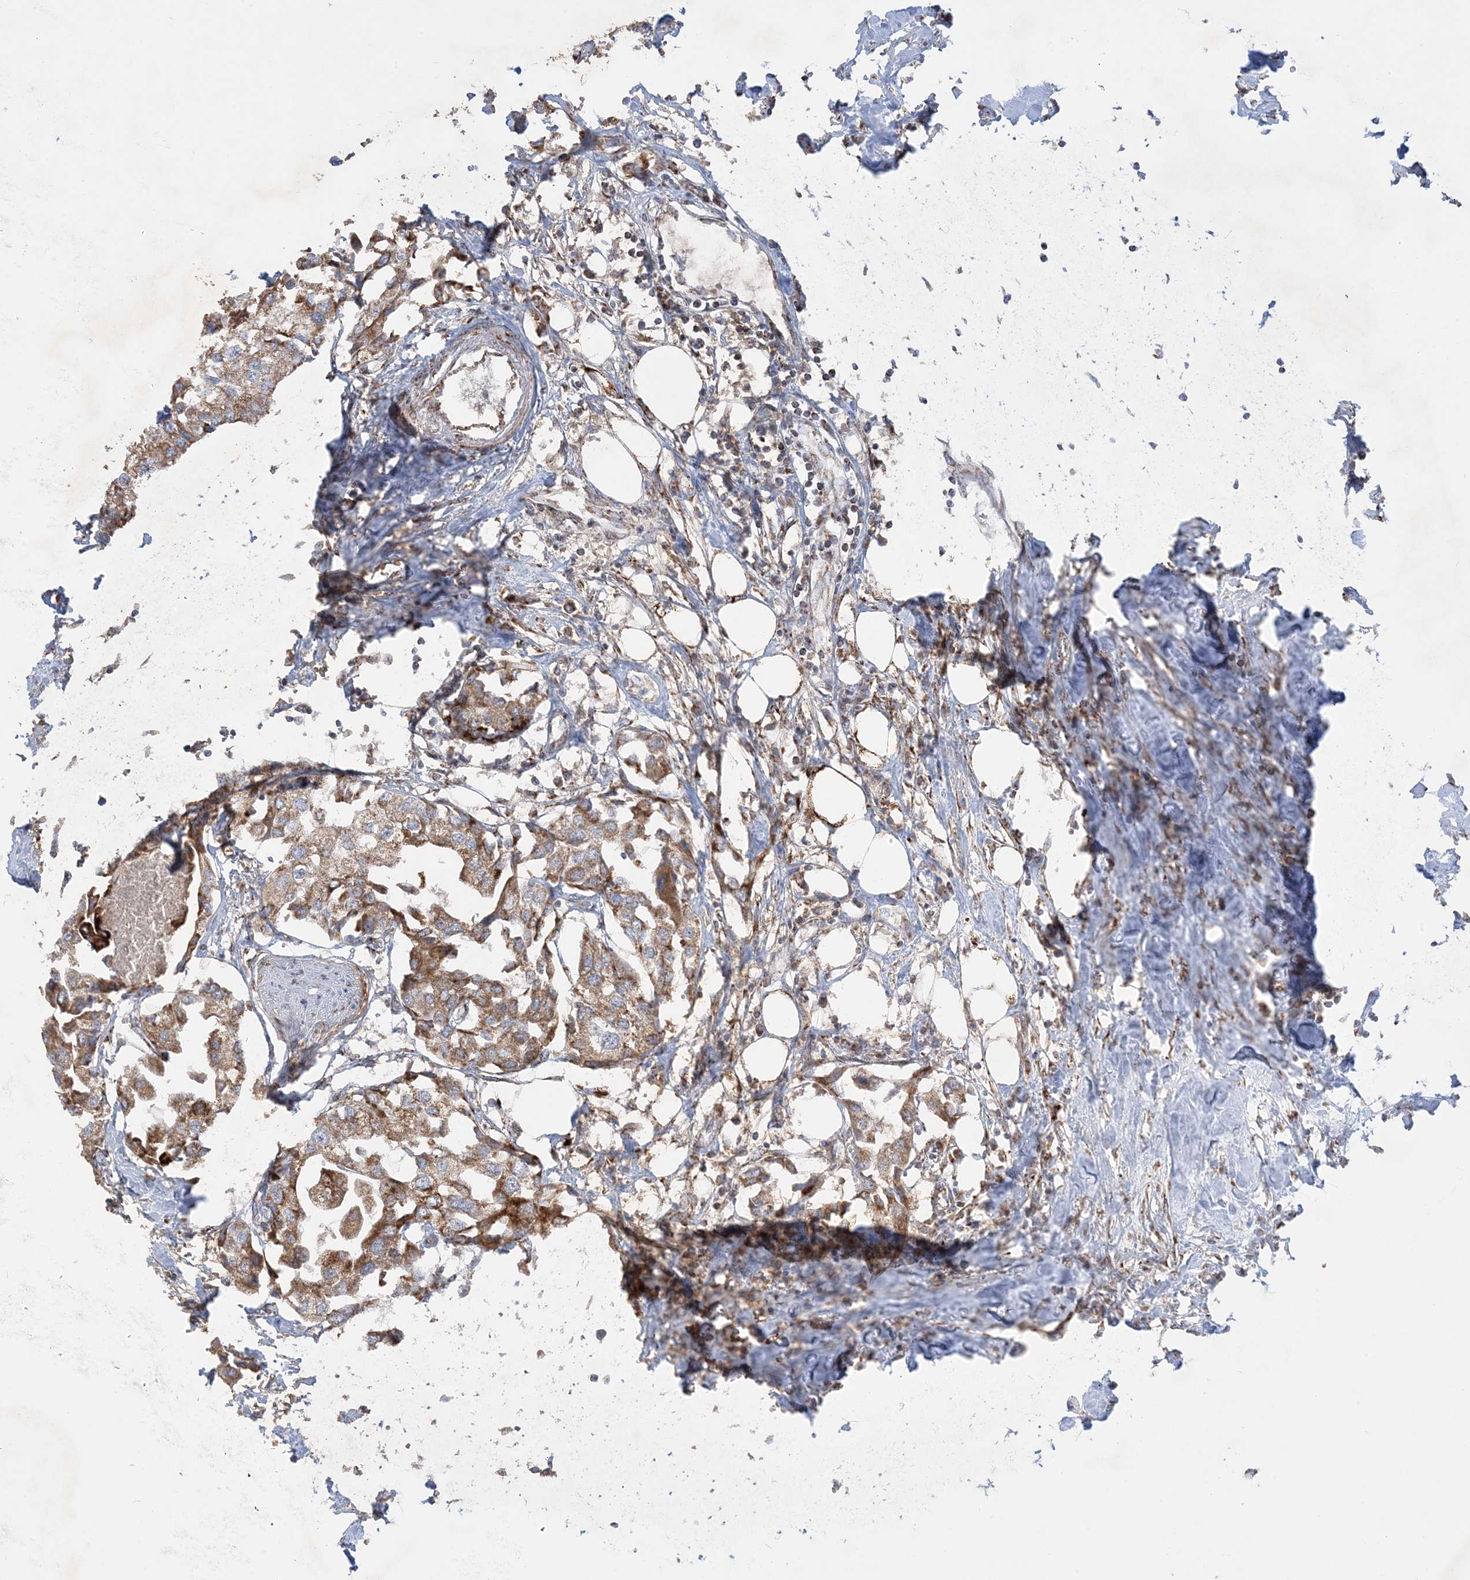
{"staining": {"intensity": "moderate", "quantity": ">75%", "location": "cytoplasmic/membranous"}, "tissue": "urothelial cancer", "cell_type": "Tumor cells", "image_type": "cancer", "snomed": [{"axis": "morphology", "description": "Urothelial carcinoma, High grade"}, {"axis": "topography", "description": "Urinary bladder"}], "caption": "Protein analysis of high-grade urothelial carcinoma tissue exhibits moderate cytoplasmic/membranous staining in about >75% of tumor cells.", "gene": "NDUFAF3", "patient": {"sex": "male", "age": 64}}